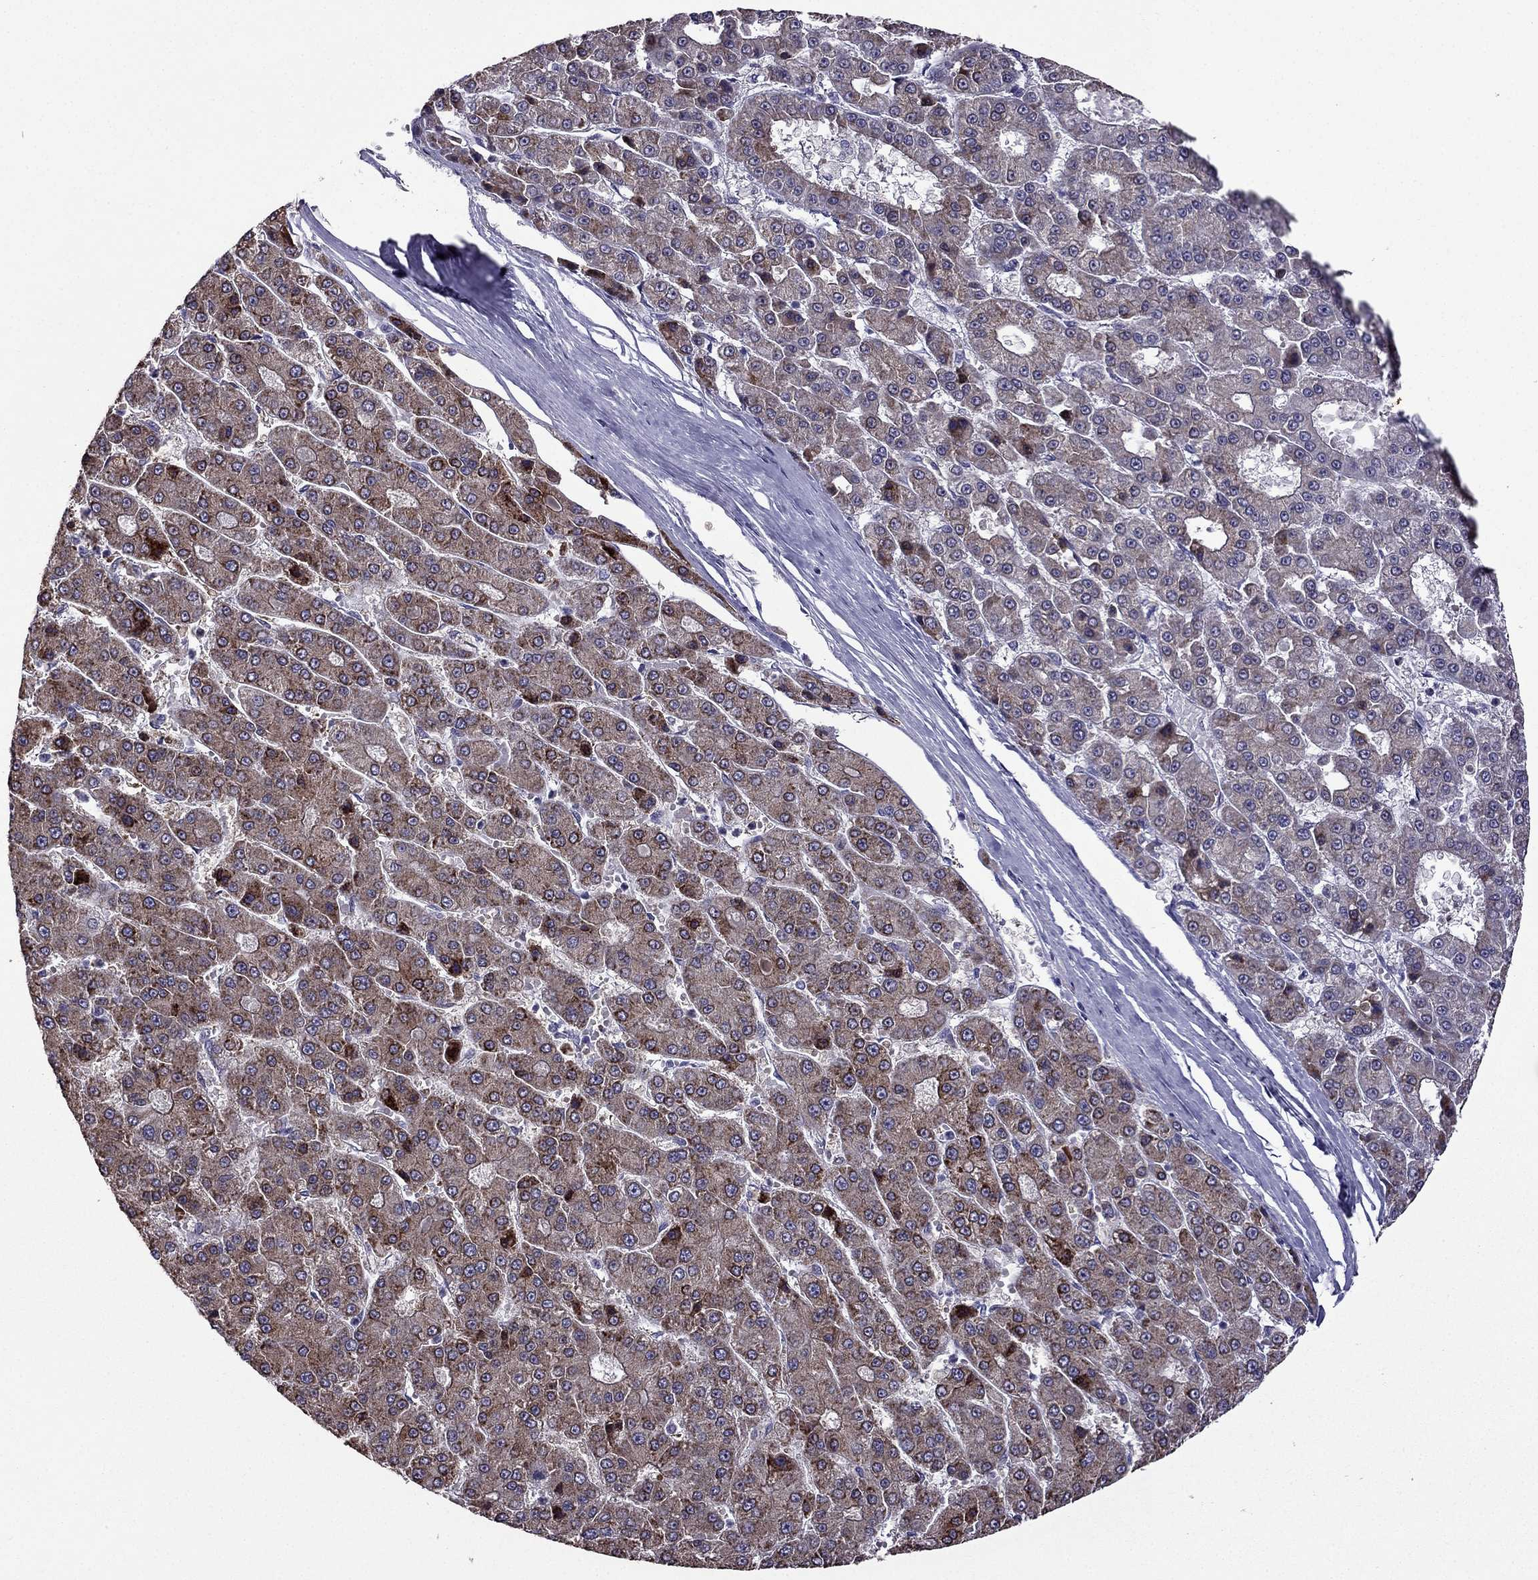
{"staining": {"intensity": "moderate", "quantity": ">75%", "location": "cytoplasmic/membranous"}, "tissue": "liver cancer", "cell_type": "Tumor cells", "image_type": "cancer", "snomed": [{"axis": "morphology", "description": "Carcinoma, Hepatocellular, NOS"}, {"axis": "topography", "description": "Liver"}], "caption": "A brown stain shows moderate cytoplasmic/membranous positivity of a protein in liver hepatocellular carcinoma tumor cells.", "gene": "CDK5", "patient": {"sex": "male", "age": 70}}